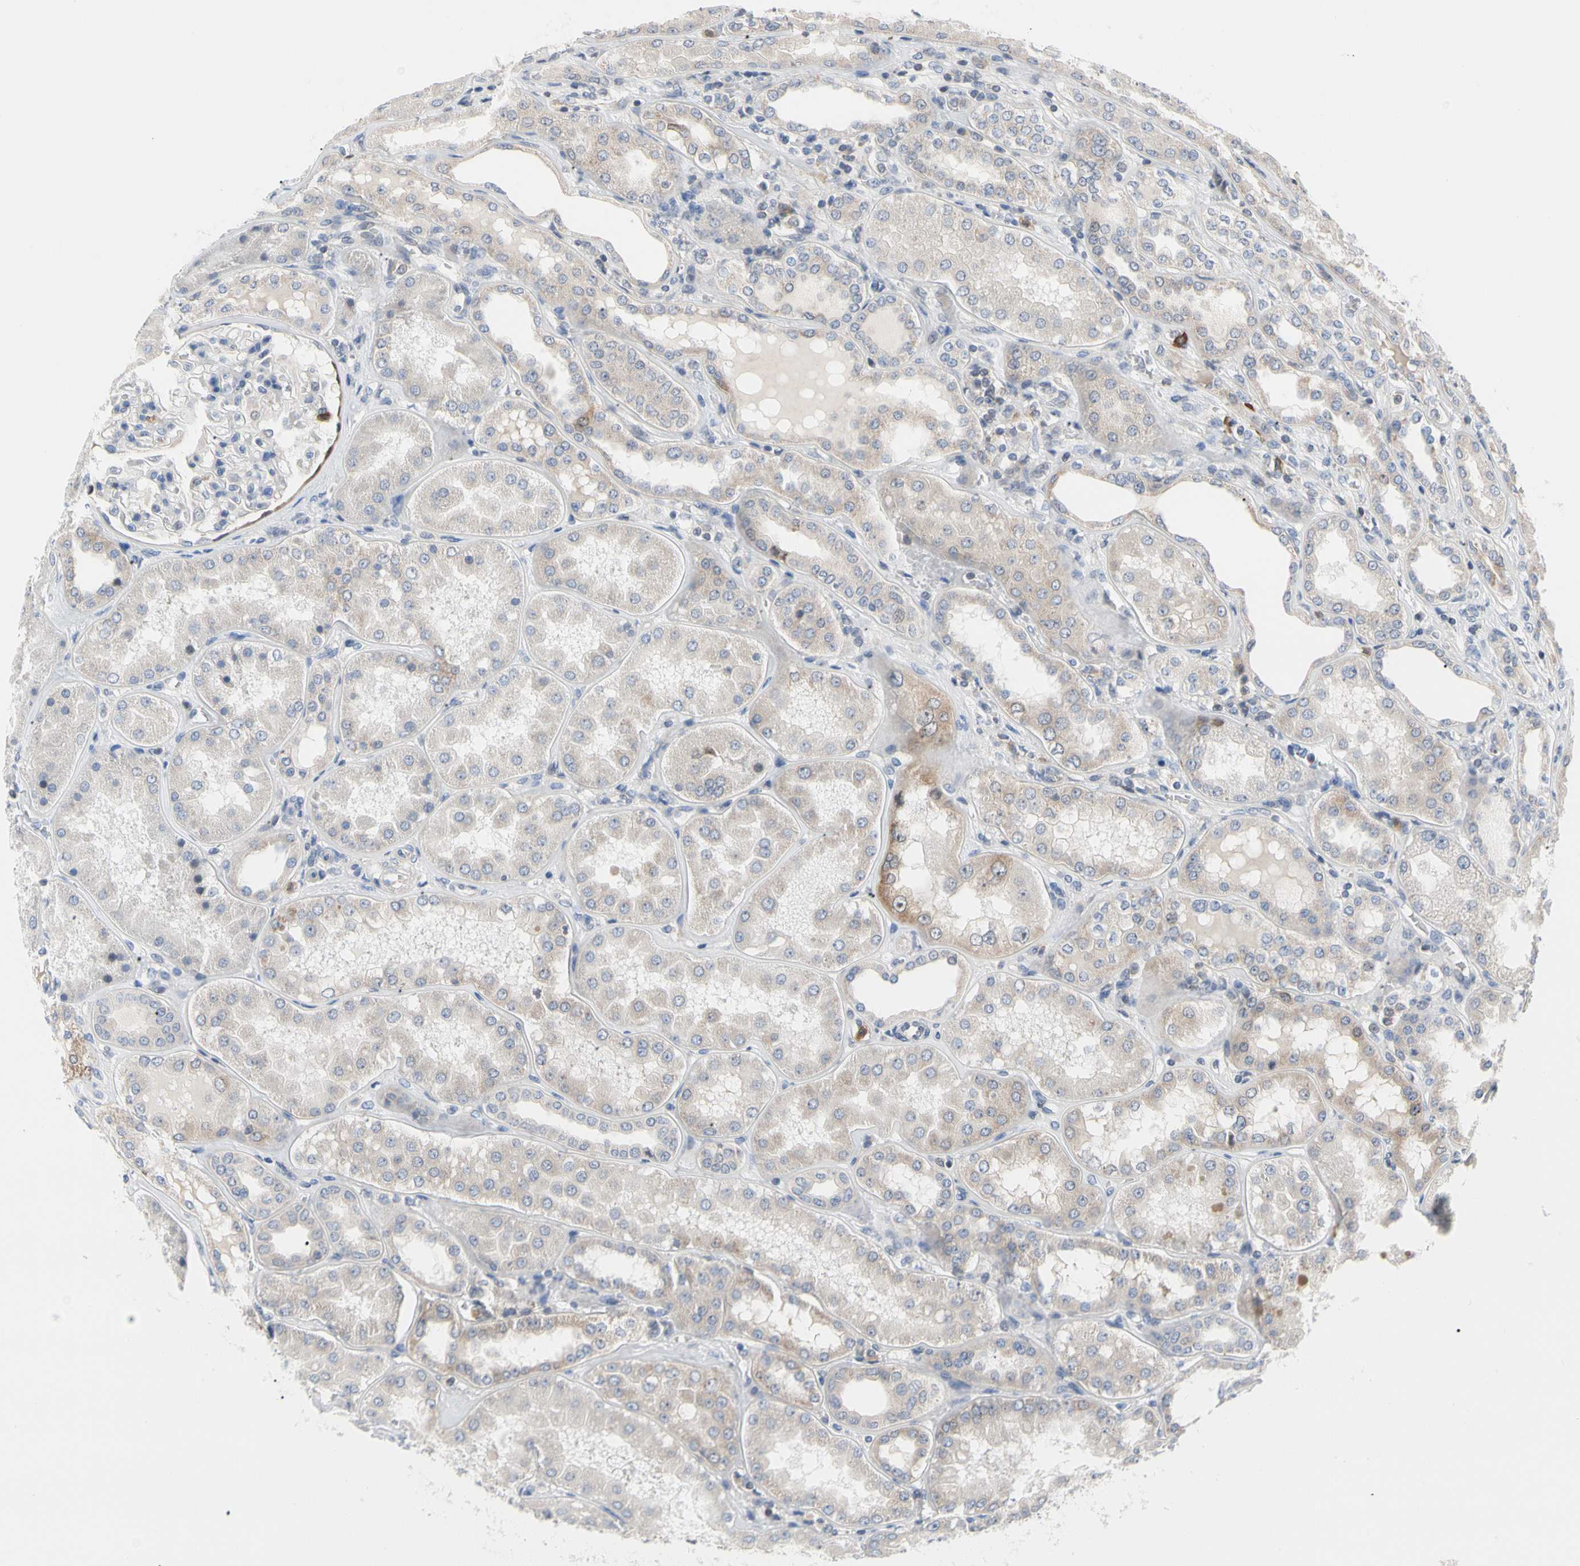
{"staining": {"intensity": "weak", "quantity": "<25%", "location": "cytoplasmic/membranous"}, "tissue": "kidney", "cell_type": "Cells in glomeruli", "image_type": "normal", "snomed": [{"axis": "morphology", "description": "Normal tissue, NOS"}, {"axis": "topography", "description": "Kidney"}], "caption": "This is an immunohistochemistry image of benign human kidney. There is no staining in cells in glomeruli.", "gene": "MCL1", "patient": {"sex": "female", "age": 56}}